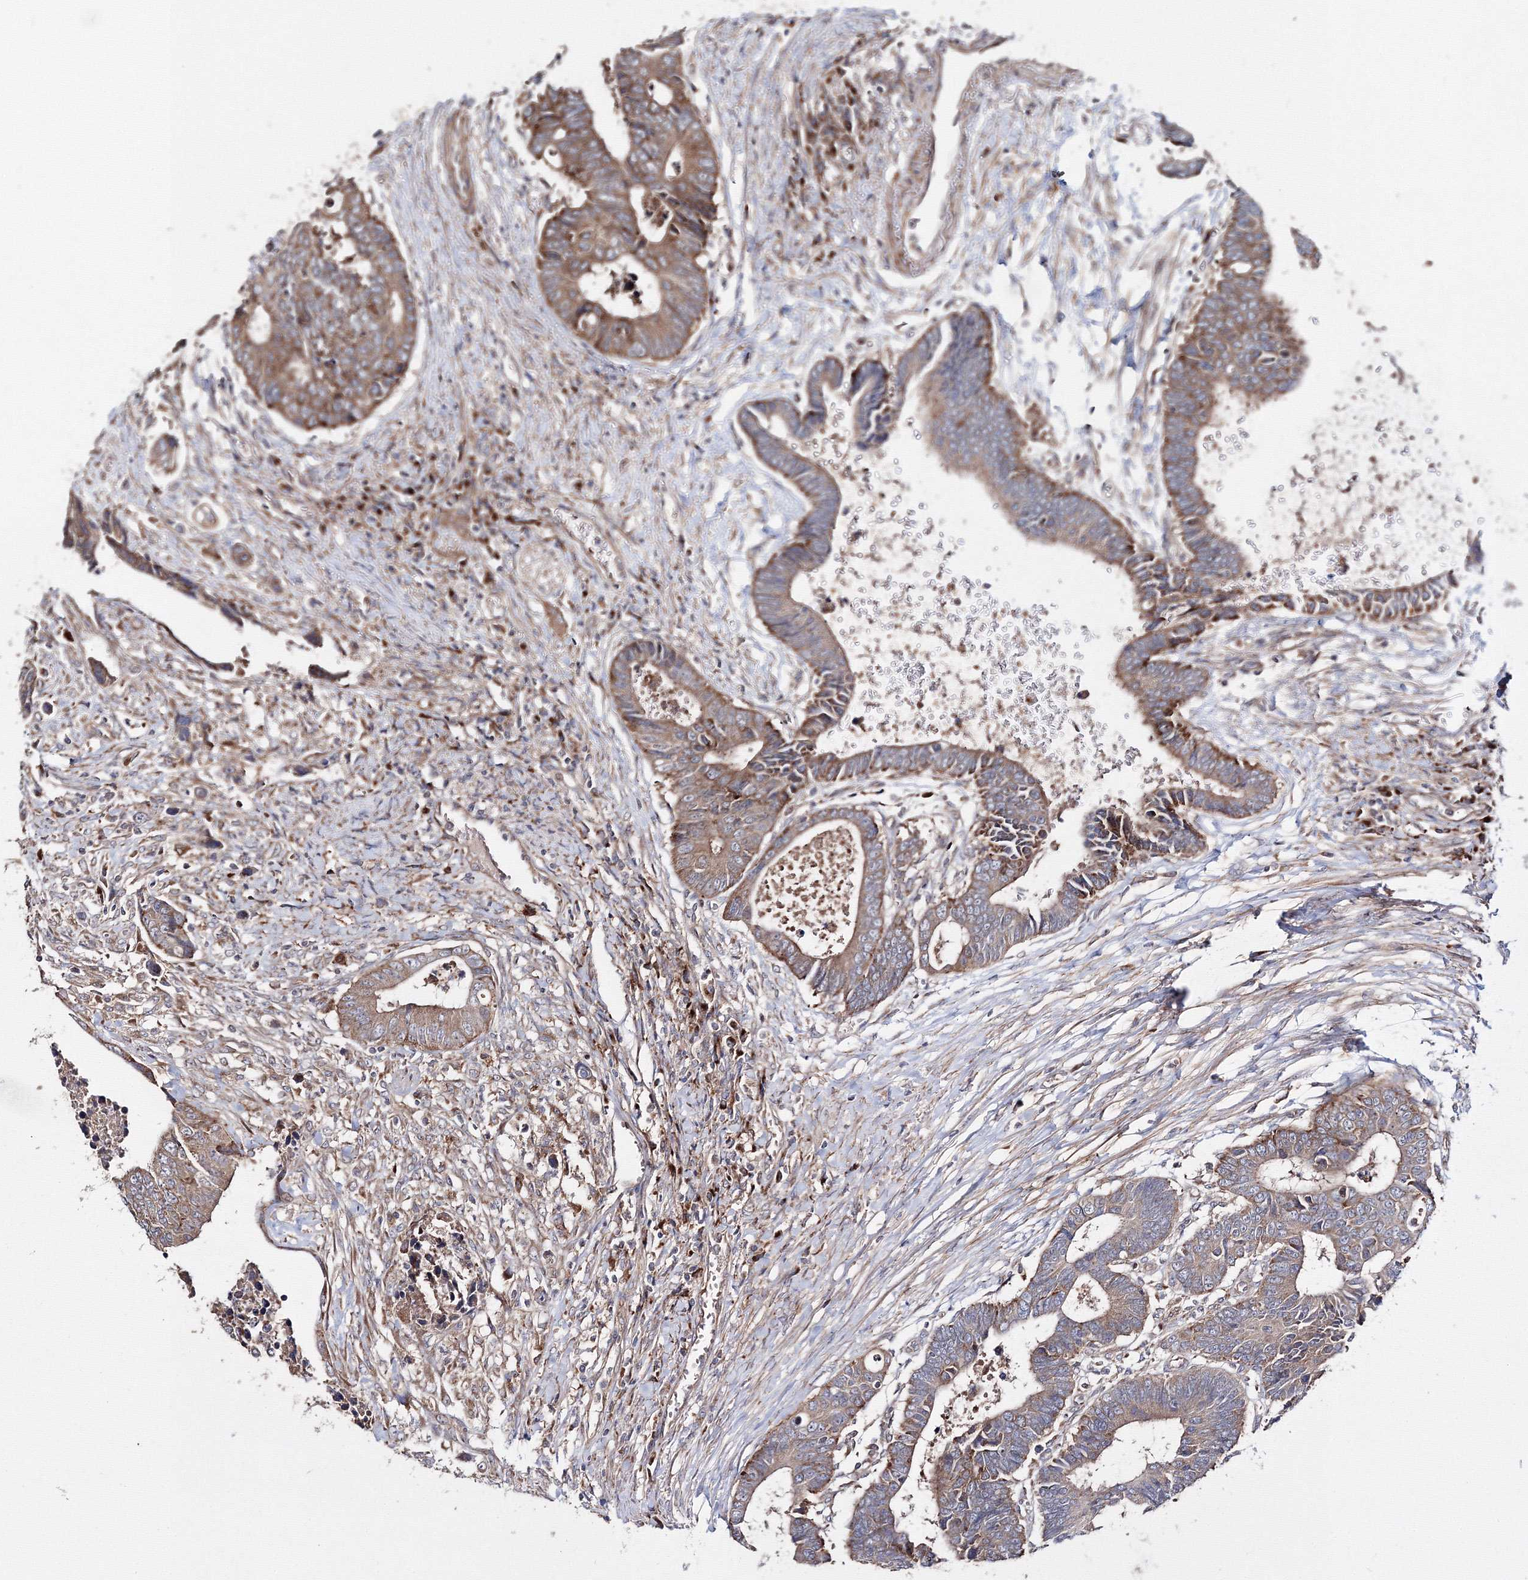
{"staining": {"intensity": "moderate", "quantity": ">75%", "location": "cytoplasmic/membranous"}, "tissue": "colorectal cancer", "cell_type": "Tumor cells", "image_type": "cancer", "snomed": [{"axis": "morphology", "description": "Adenocarcinoma, NOS"}, {"axis": "topography", "description": "Rectum"}], "caption": "Protein analysis of colorectal cancer (adenocarcinoma) tissue exhibits moderate cytoplasmic/membranous expression in approximately >75% of tumor cells.", "gene": "DDO", "patient": {"sex": "male", "age": 84}}